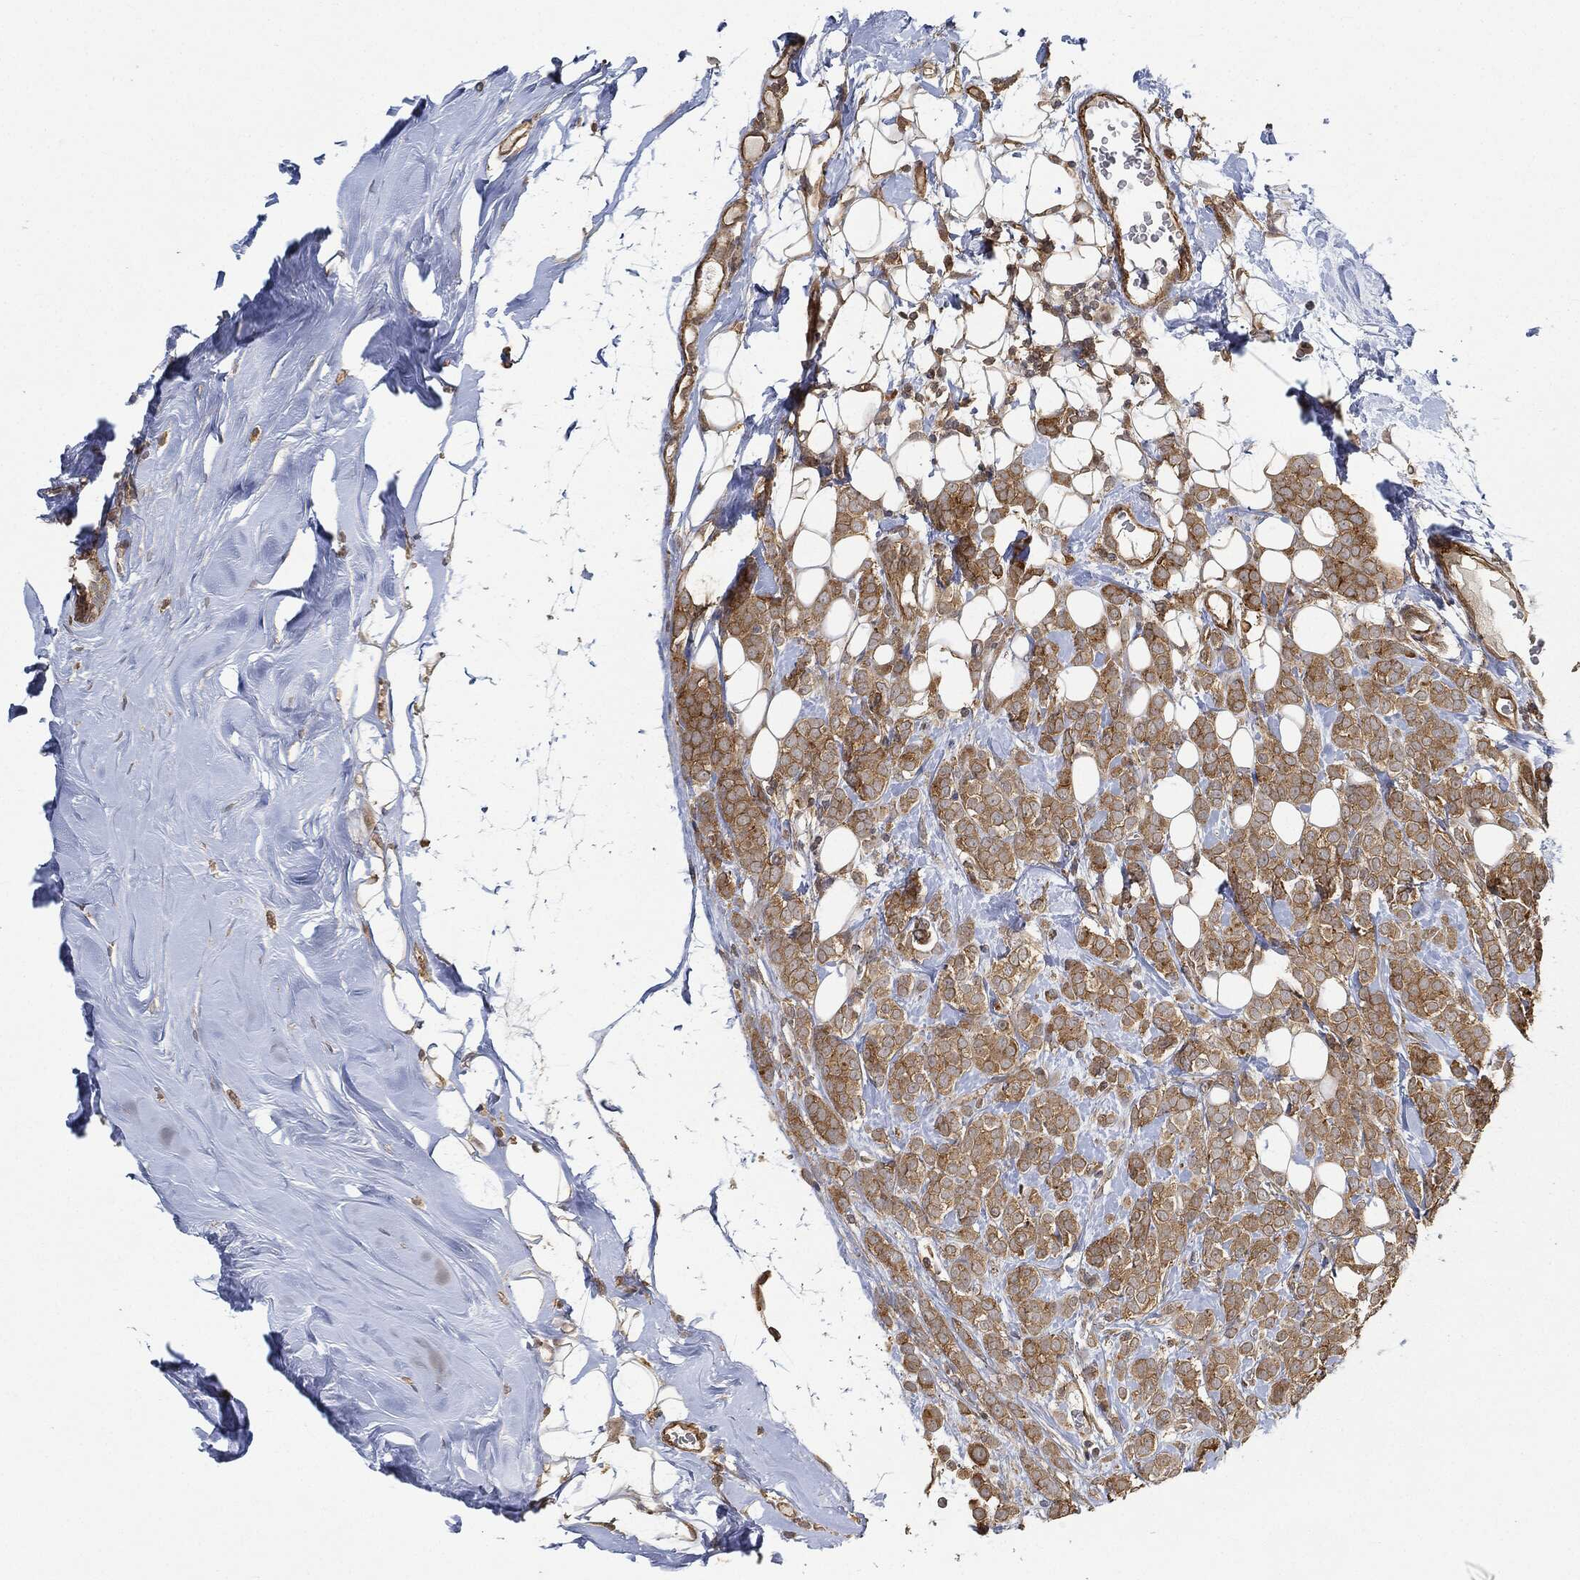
{"staining": {"intensity": "moderate", "quantity": "25%-75%", "location": "cytoplasmic/membranous"}, "tissue": "breast cancer", "cell_type": "Tumor cells", "image_type": "cancer", "snomed": [{"axis": "morphology", "description": "Lobular carcinoma"}, {"axis": "topography", "description": "Breast"}], "caption": "About 25%-75% of tumor cells in breast lobular carcinoma exhibit moderate cytoplasmic/membranous protein staining as visualized by brown immunohistochemical staining.", "gene": "TPT1", "patient": {"sex": "female", "age": 49}}